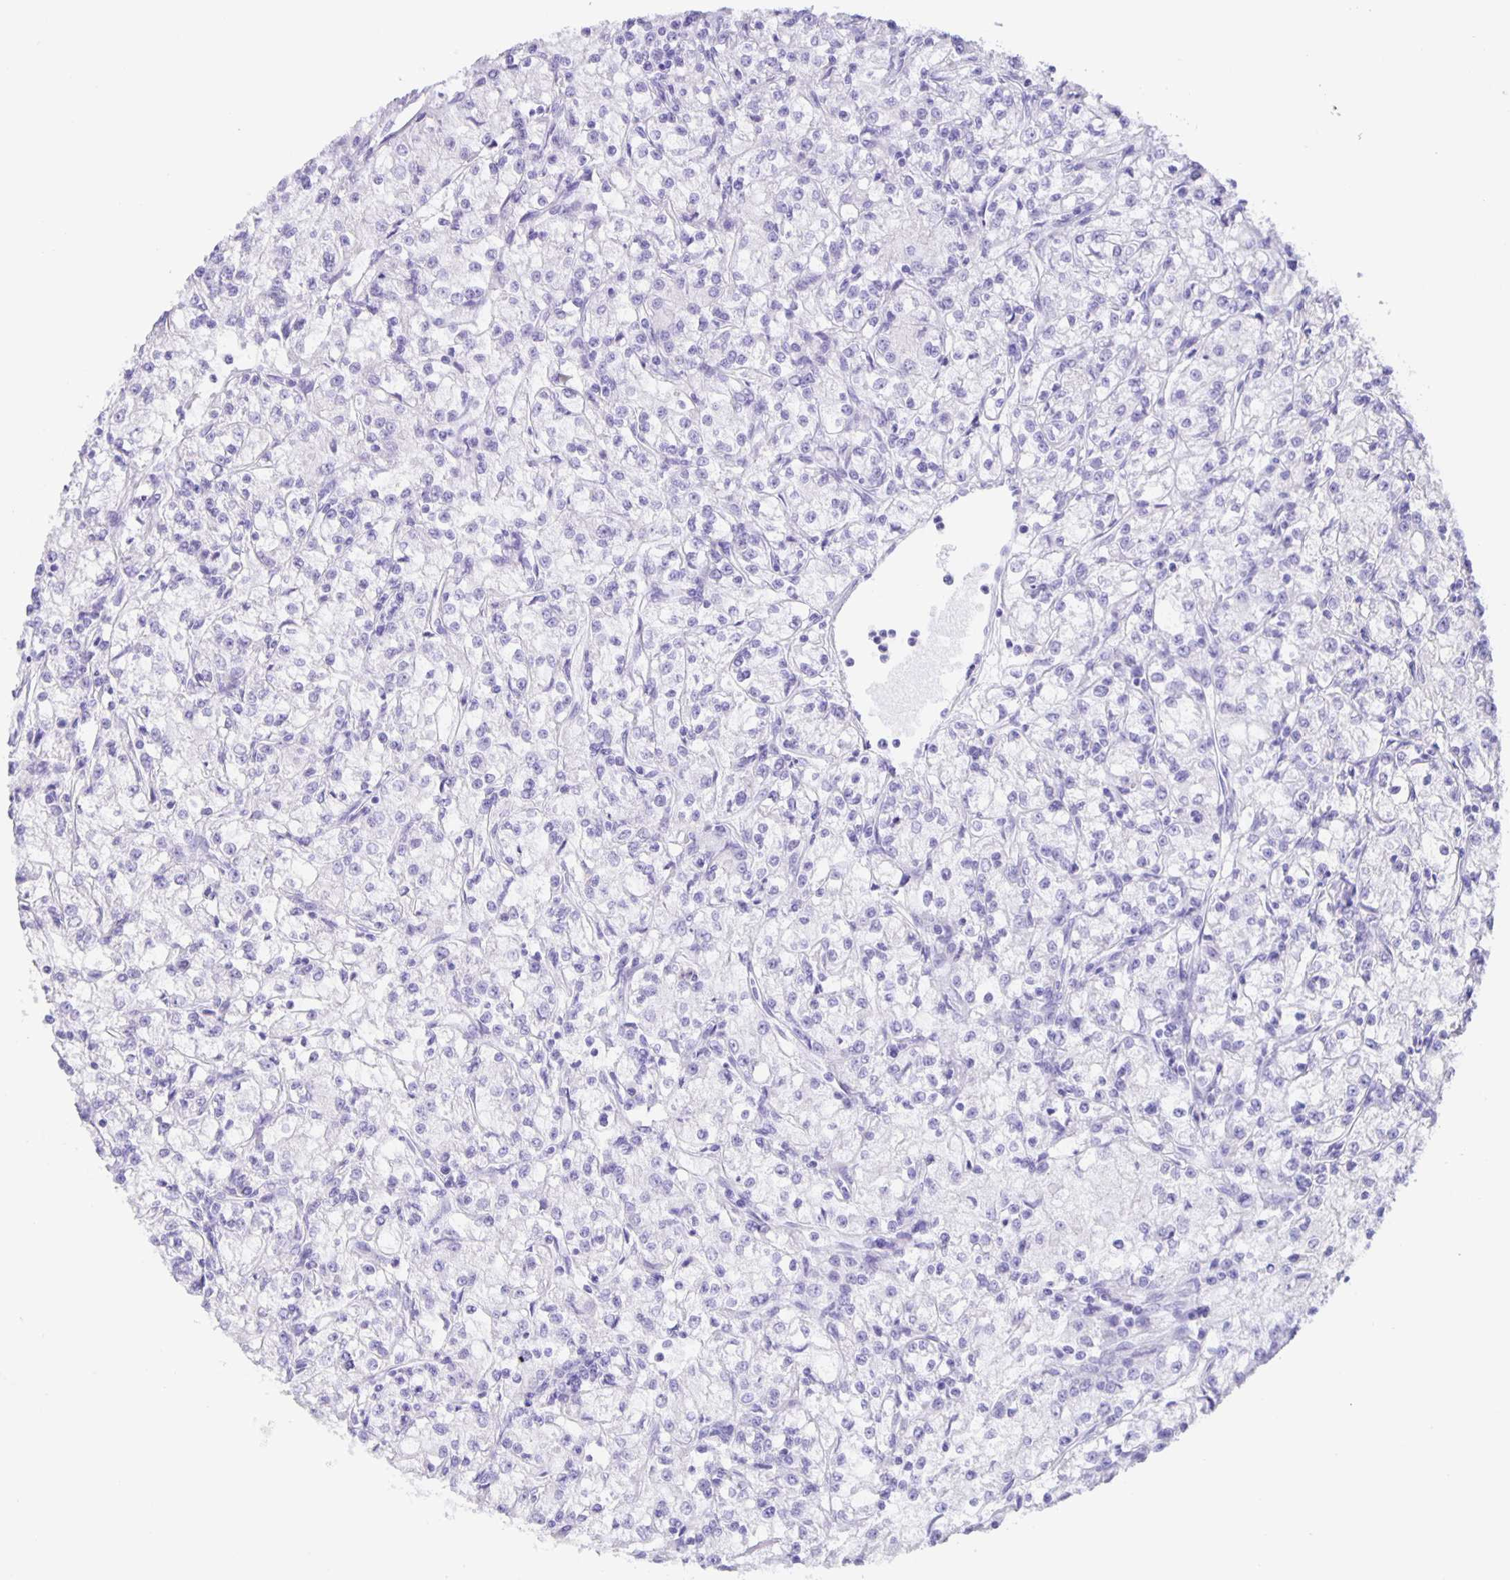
{"staining": {"intensity": "negative", "quantity": "none", "location": "none"}, "tissue": "renal cancer", "cell_type": "Tumor cells", "image_type": "cancer", "snomed": [{"axis": "morphology", "description": "Adenocarcinoma, NOS"}, {"axis": "topography", "description": "Kidney"}], "caption": "Adenocarcinoma (renal) stained for a protein using immunohistochemistry (IHC) demonstrates no positivity tumor cells.", "gene": "GUCA2A", "patient": {"sex": "female", "age": 59}}